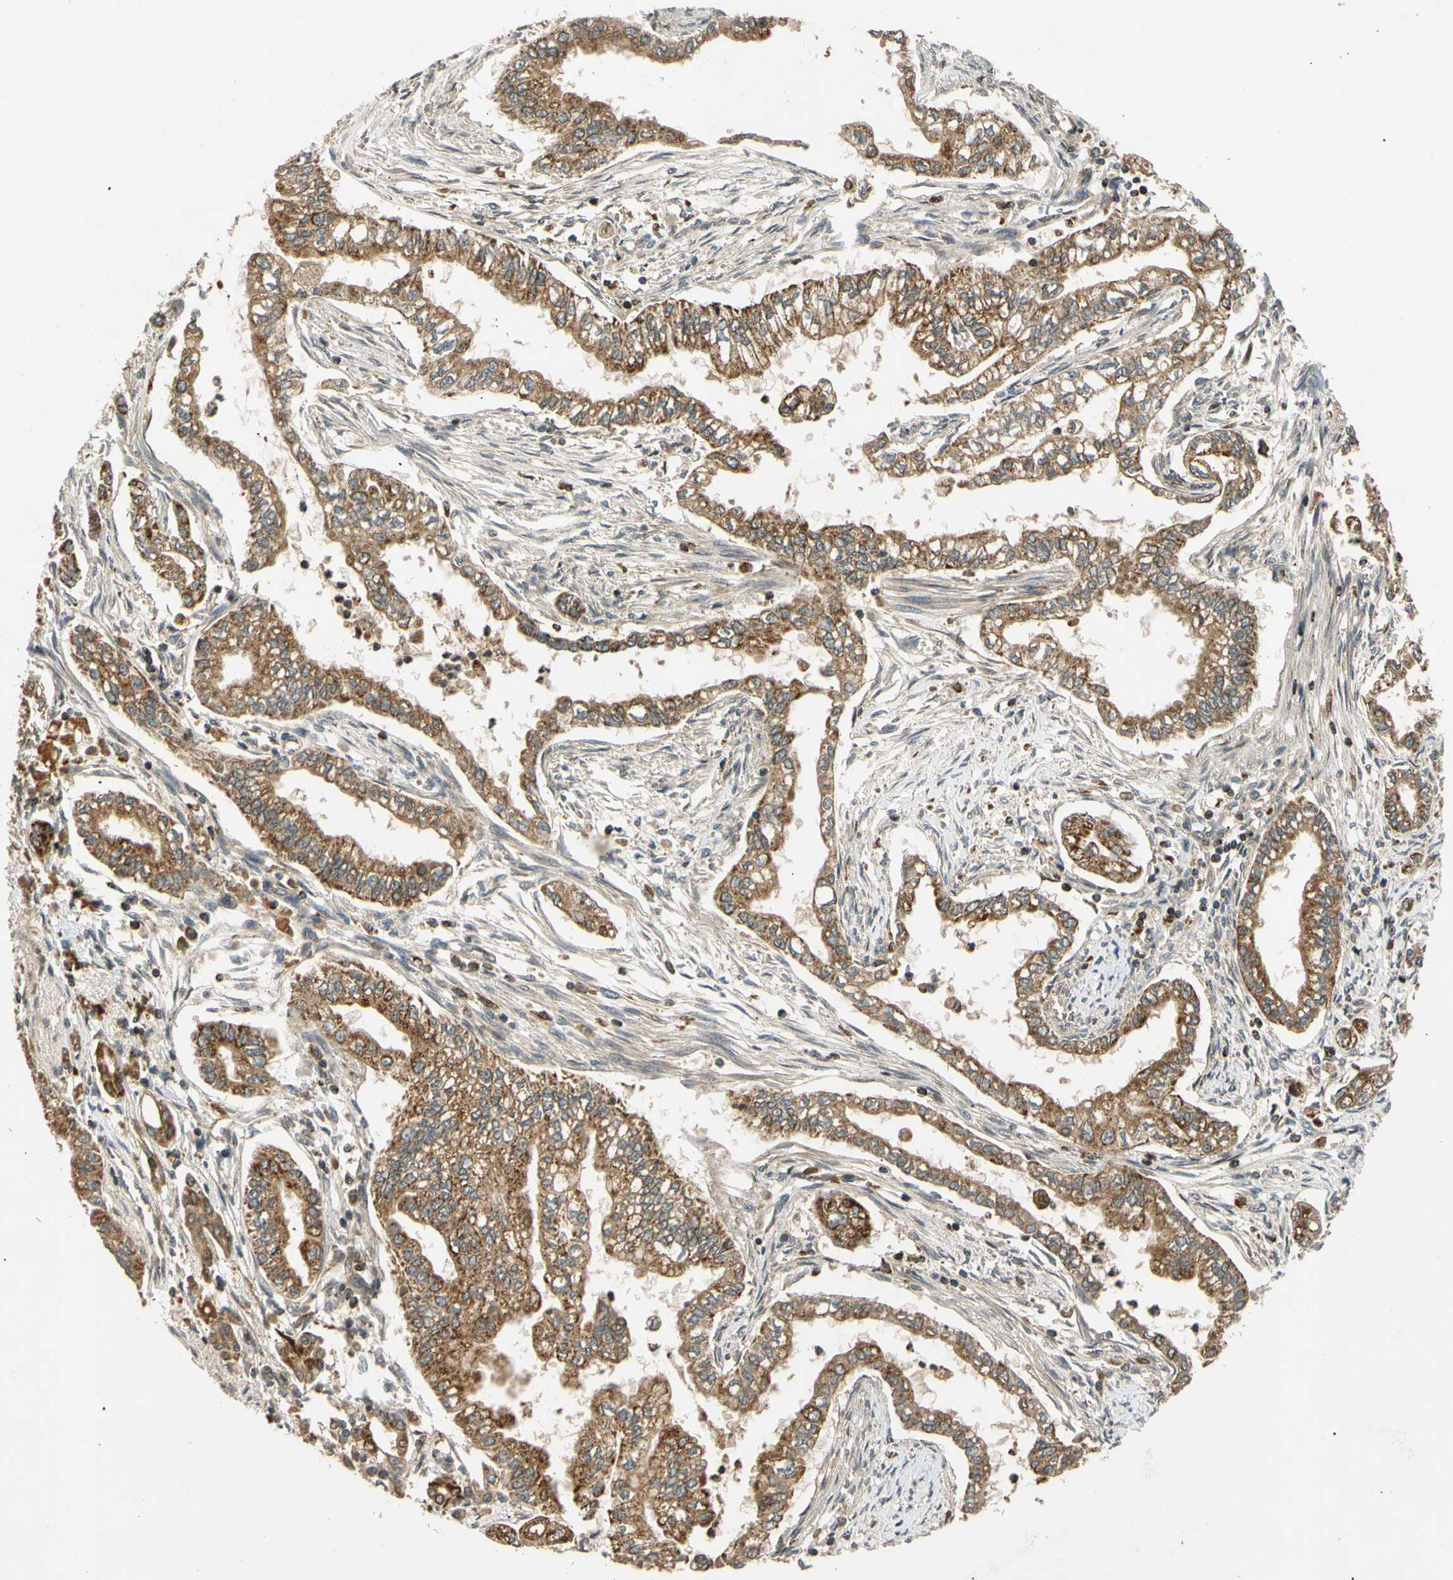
{"staining": {"intensity": "strong", "quantity": ">75%", "location": "cytoplasmic/membranous"}, "tissue": "pancreatic cancer", "cell_type": "Tumor cells", "image_type": "cancer", "snomed": [{"axis": "morphology", "description": "Normal tissue, NOS"}, {"axis": "topography", "description": "Pancreas"}], "caption": "A high amount of strong cytoplasmic/membranous expression is seen in approximately >75% of tumor cells in pancreatic cancer tissue. The protein is shown in brown color, while the nuclei are stained blue.", "gene": "MRPS22", "patient": {"sex": "male", "age": 42}}